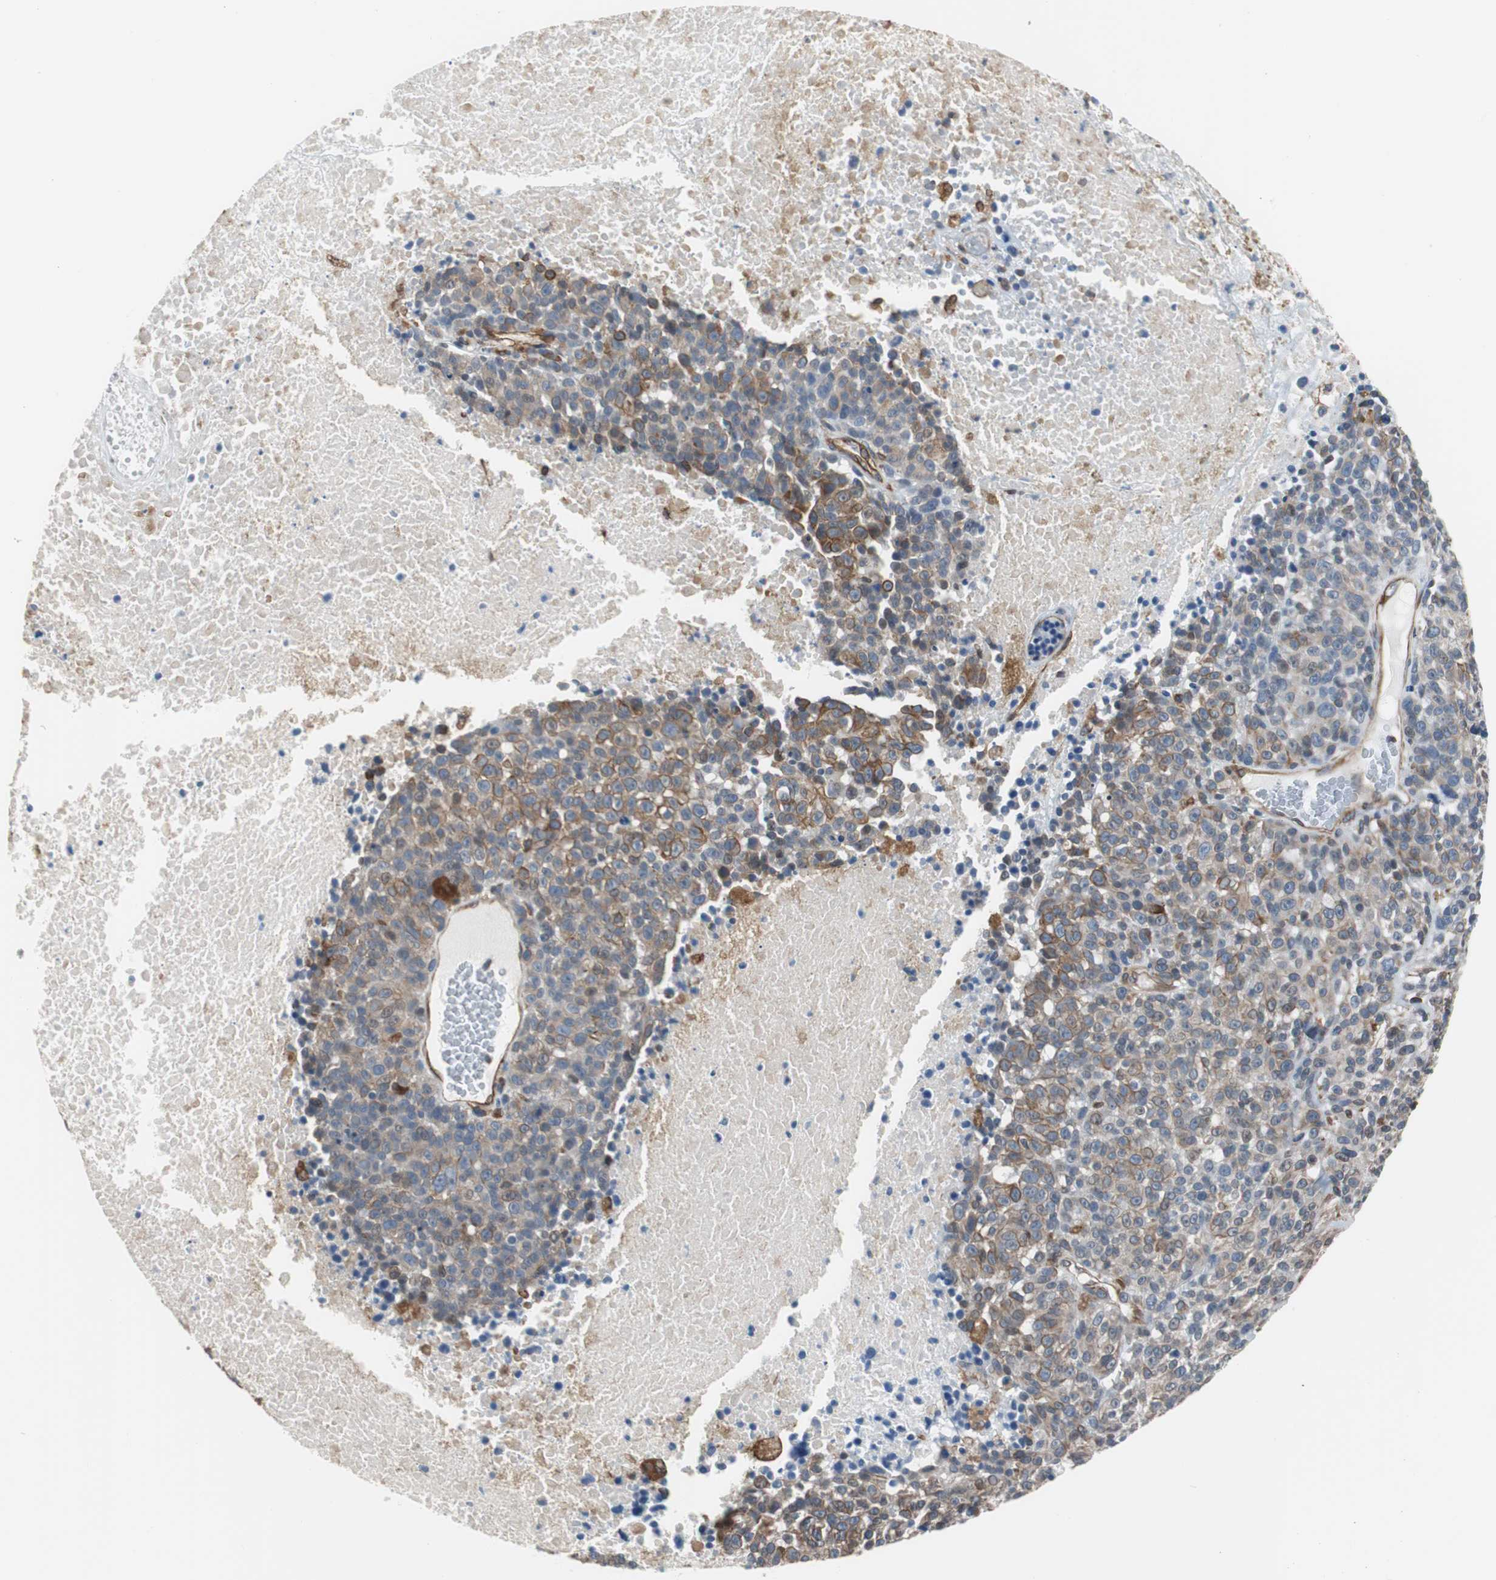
{"staining": {"intensity": "moderate", "quantity": "25%-75%", "location": "cytoplasmic/membranous"}, "tissue": "melanoma", "cell_type": "Tumor cells", "image_type": "cancer", "snomed": [{"axis": "morphology", "description": "Malignant melanoma, Metastatic site"}, {"axis": "topography", "description": "Cerebral cortex"}], "caption": "Malignant melanoma (metastatic site) stained for a protein (brown) exhibits moderate cytoplasmic/membranous positive positivity in approximately 25%-75% of tumor cells.", "gene": "KIF3B", "patient": {"sex": "female", "age": 52}}